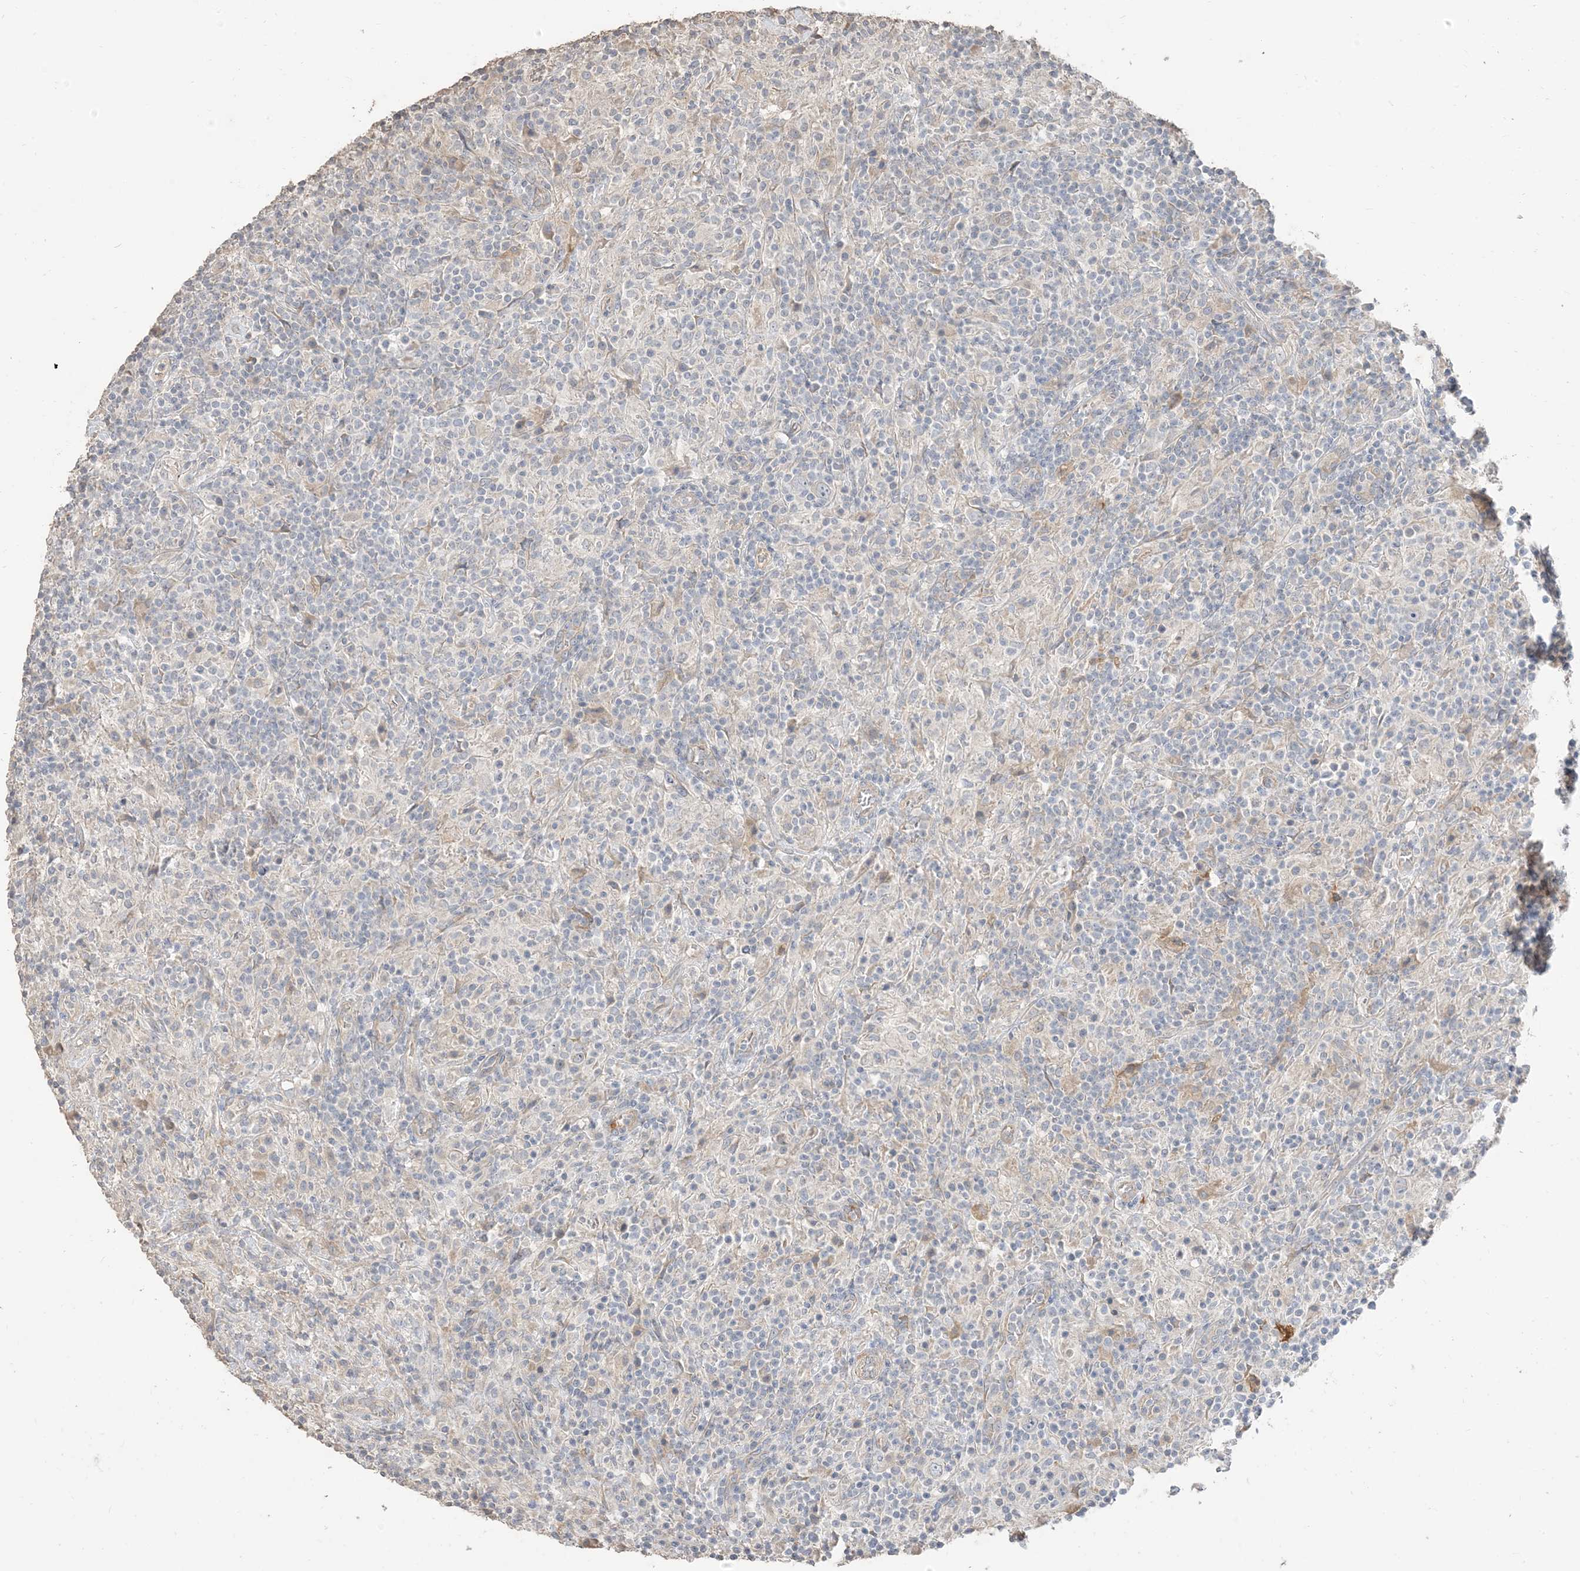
{"staining": {"intensity": "negative", "quantity": "none", "location": "none"}, "tissue": "lymphoma", "cell_type": "Tumor cells", "image_type": "cancer", "snomed": [{"axis": "morphology", "description": "Hodgkin's disease, NOS"}, {"axis": "topography", "description": "Lymph node"}], "caption": "Lymphoma stained for a protein using immunohistochemistry exhibits no expression tumor cells.", "gene": "RNF175", "patient": {"sex": "male", "age": 70}}